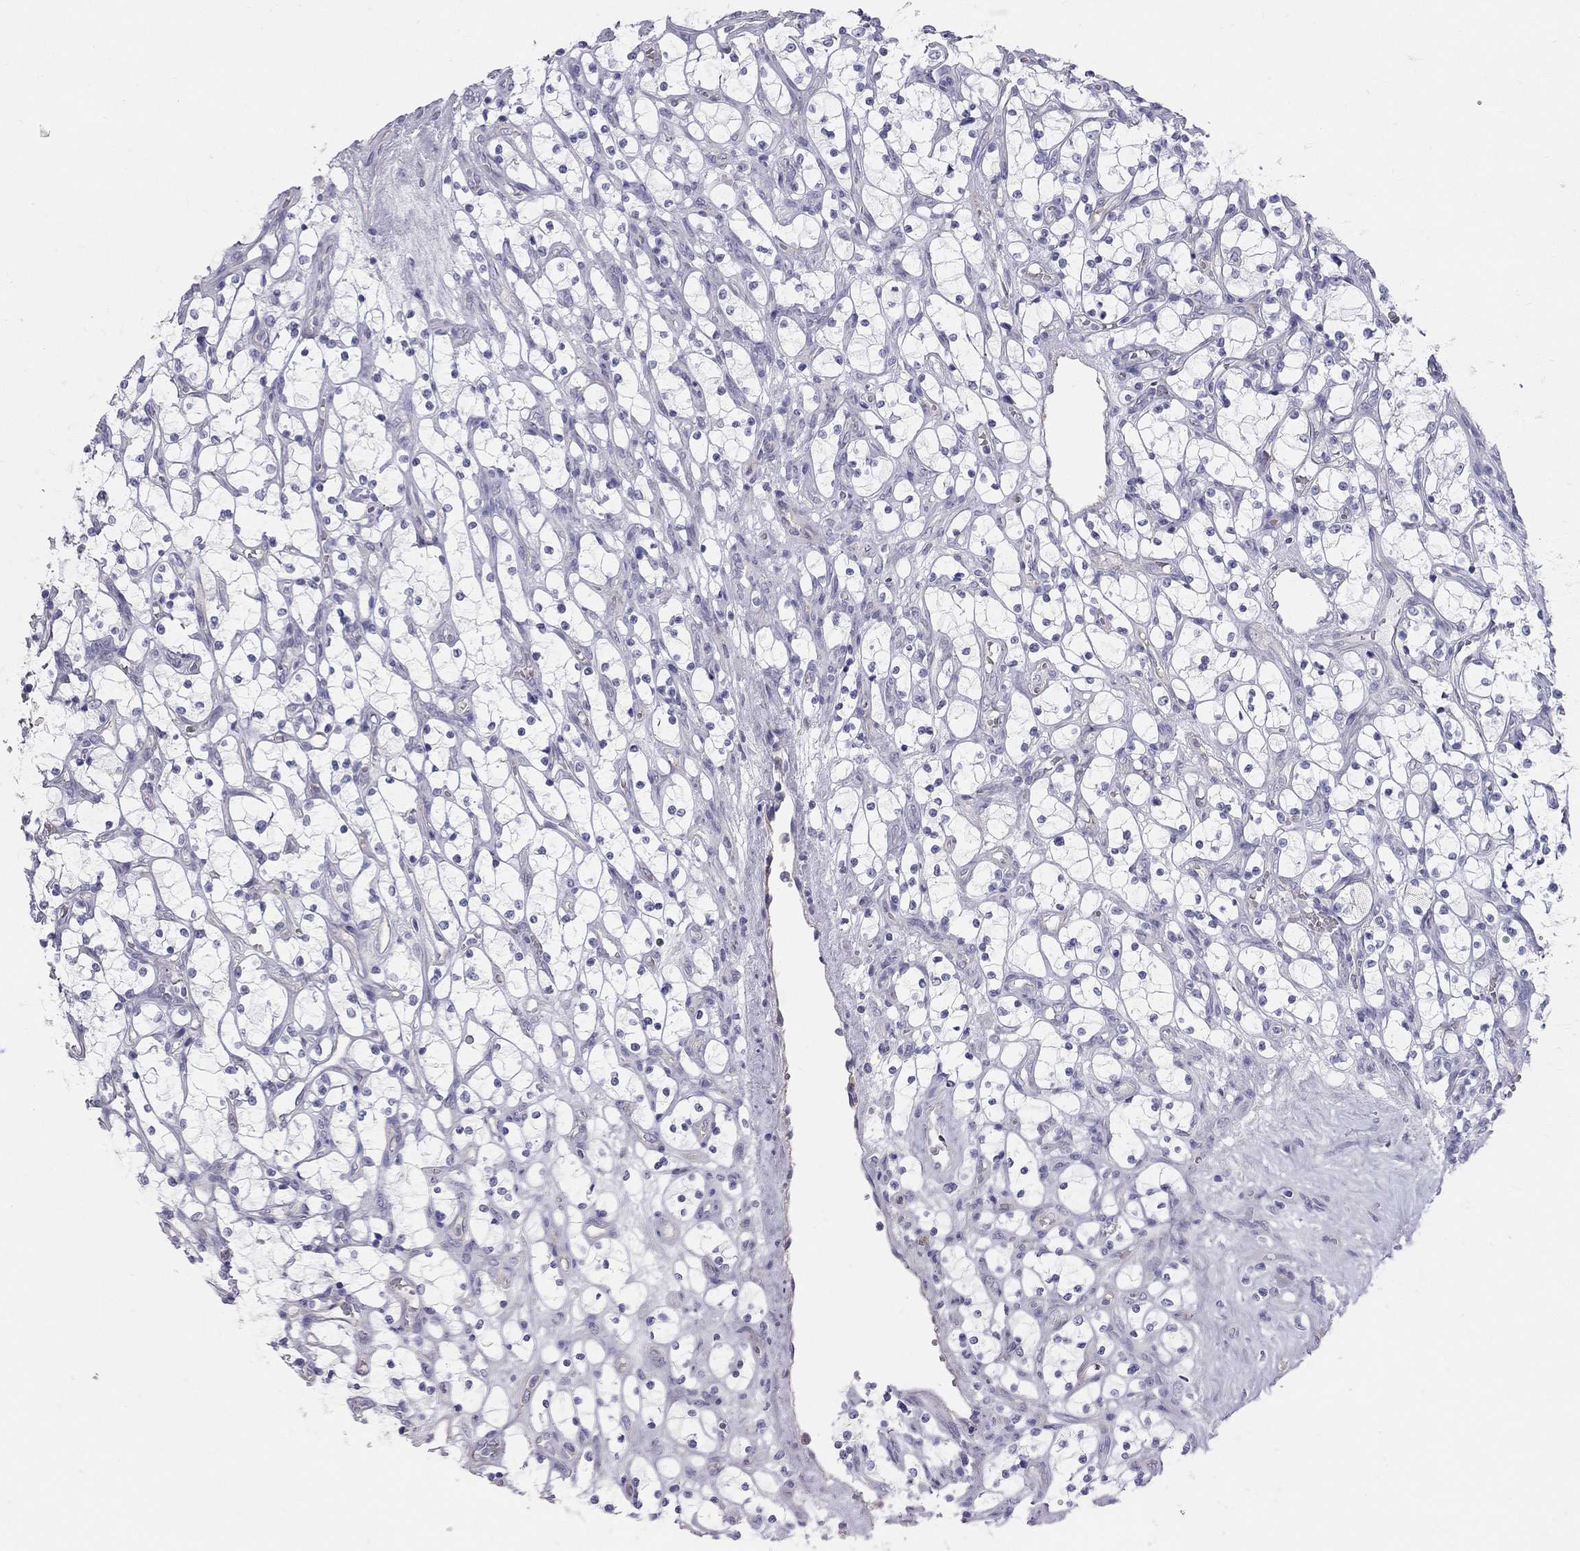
{"staining": {"intensity": "negative", "quantity": "none", "location": "none"}, "tissue": "renal cancer", "cell_type": "Tumor cells", "image_type": "cancer", "snomed": [{"axis": "morphology", "description": "Adenocarcinoma, NOS"}, {"axis": "topography", "description": "Kidney"}], "caption": "Tumor cells show no significant expression in renal adenocarcinoma.", "gene": "TDRD6", "patient": {"sex": "female", "age": 69}}